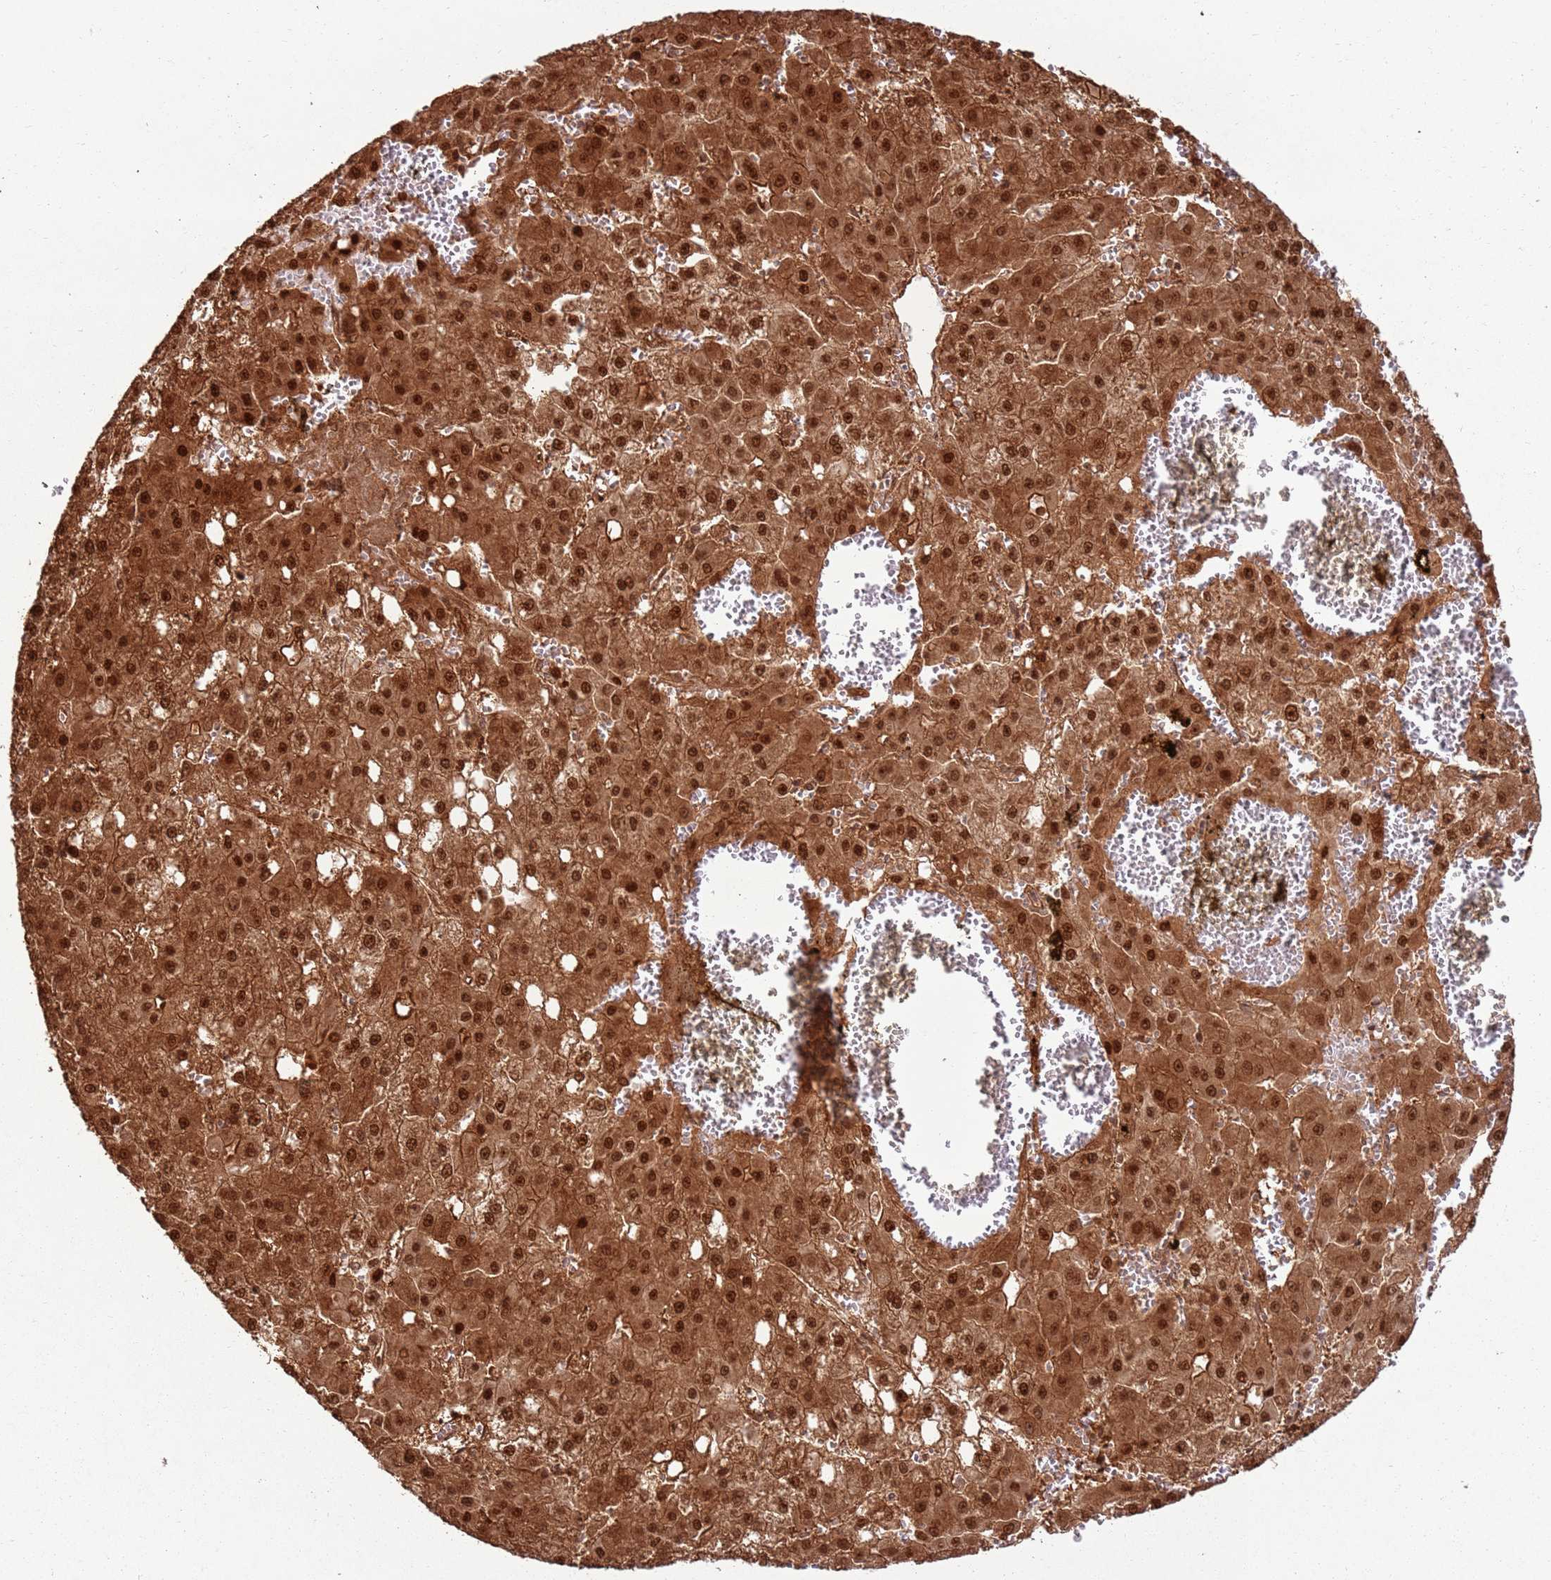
{"staining": {"intensity": "strong", "quantity": ">75%", "location": "cytoplasmic/membranous,nuclear"}, "tissue": "liver cancer", "cell_type": "Tumor cells", "image_type": "cancer", "snomed": [{"axis": "morphology", "description": "Carcinoma, Hepatocellular, NOS"}, {"axis": "topography", "description": "Liver"}], "caption": "Liver cancer was stained to show a protein in brown. There is high levels of strong cytoplasmic/membranous and nuclear staining in about >75% of tumor cells.", "gene": "TBC1D13", "patient": {"sex": "male", "age": 47}}